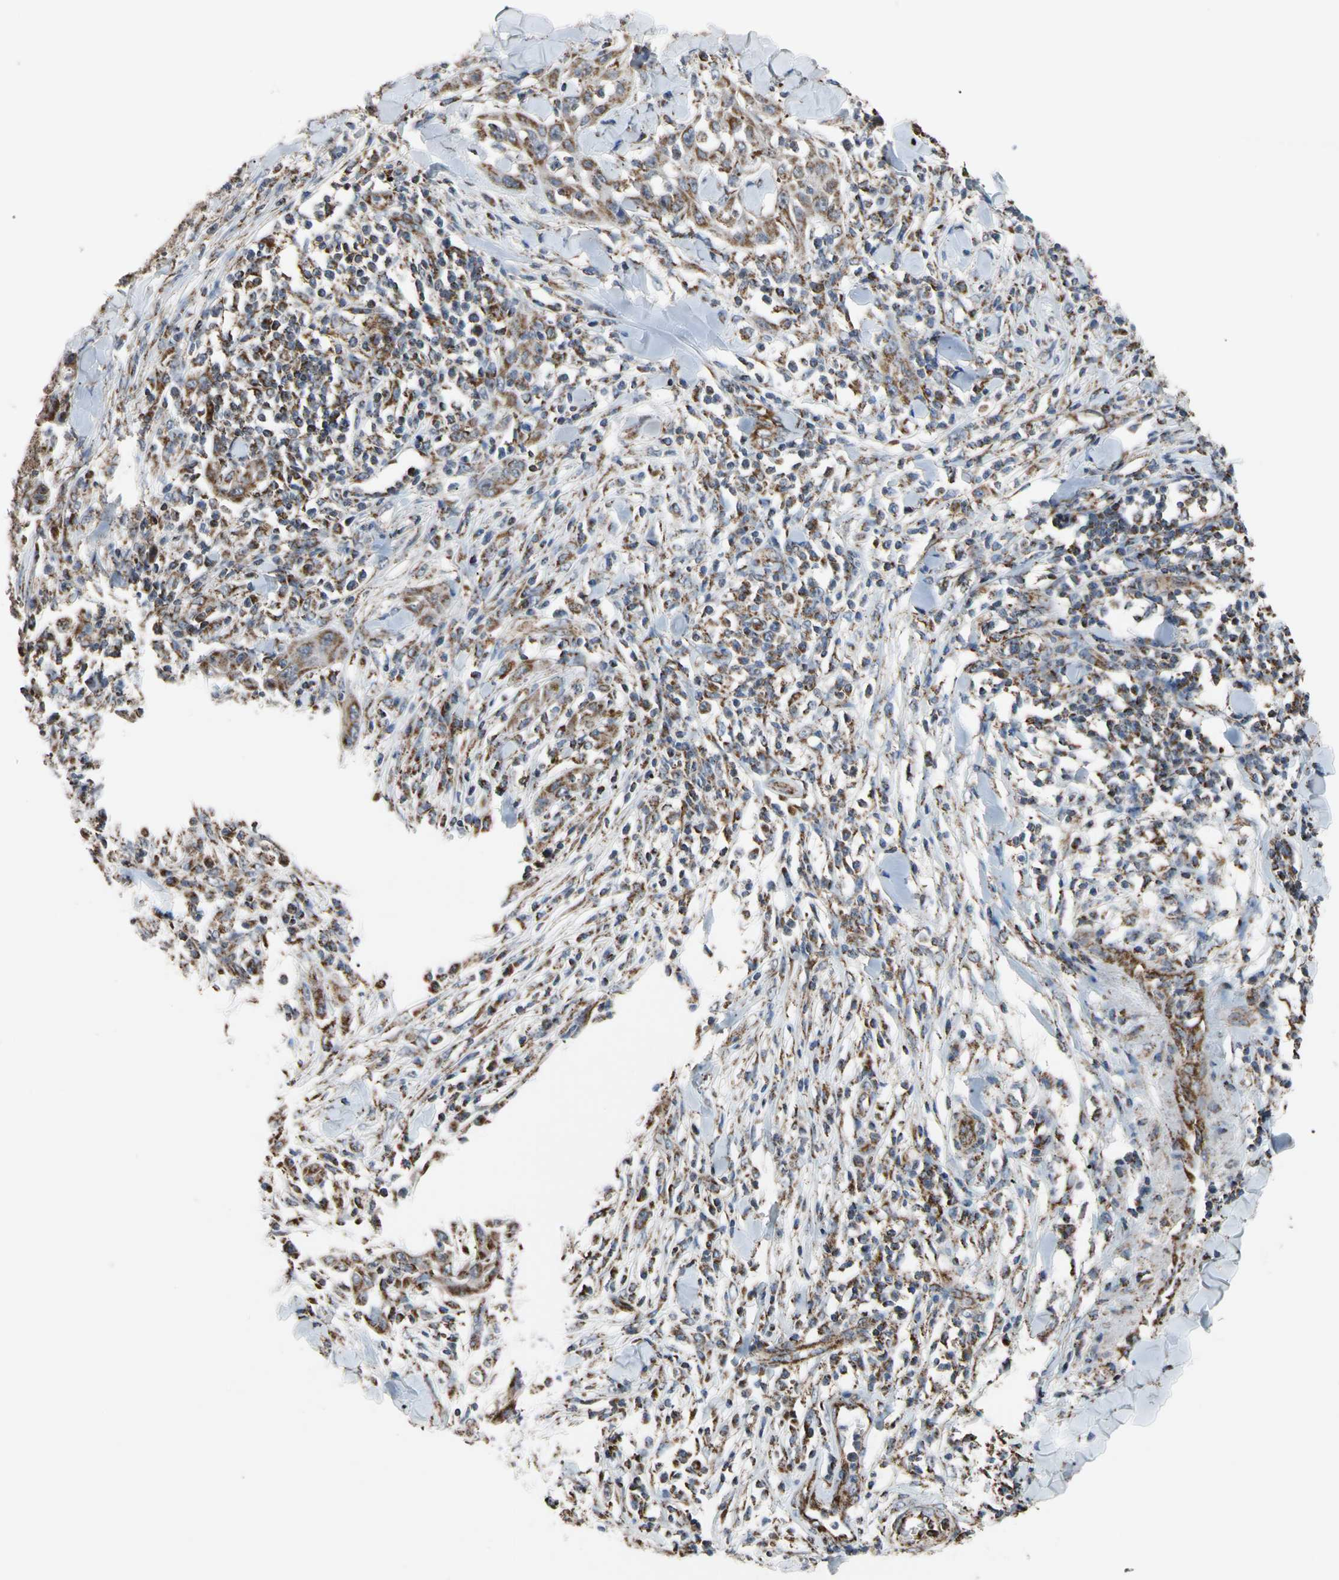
{"staining": {"intensity": "moderate", "quantity": ">75%", "location": "cytoplasmic/membranous"}, "tissue": "skin cancer", "cell_type": "Tumor cells", "image_type": "cancer", "snomed": [{"axis": "morphology", "description": "Squamous cell carcinoma, NOS"}, {"axis": "topography", "description": "Skin"}], "caption": "A brown stain shows moderate cytoplasmic/membranous staining of a protein in squamous cell carcinoma (skin) tumor cells. Immunohistochemistry (ihc) stains the protein in brown and the nuclei are stained blue.", "gene": "FAM110B", "patient": {"sex": "male", "age": 24}}